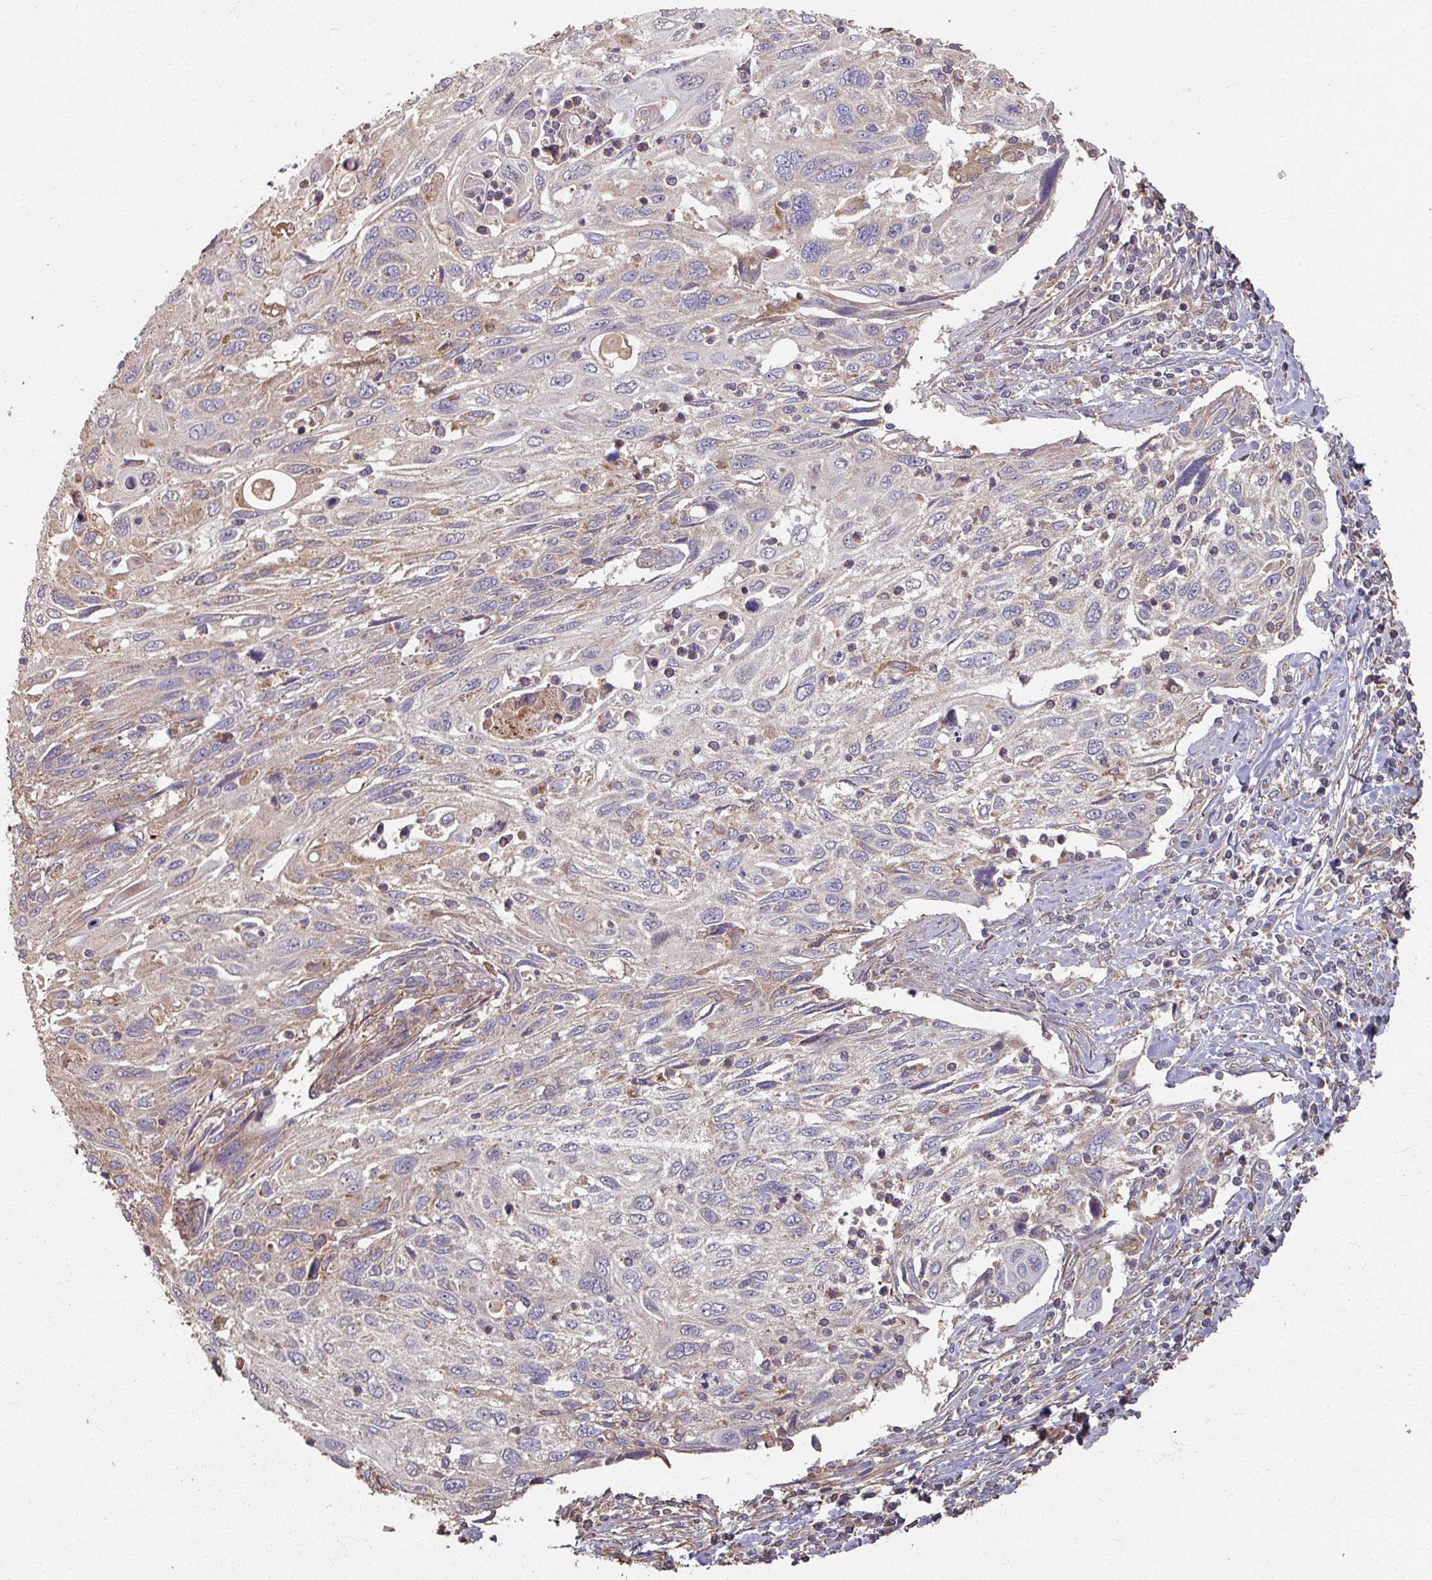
{"staining": {"intensity": "weak", "quantity": "<25%", "location": "cytoplasmic/membranous"}, "tissue": "cervical cancer", "cell_type": "Tumor cells", "image_type": "cancer", "snomed": [{"axis": "morphology", "description": "Squamous cell carcinoma, NOS"}, {"axis": "topography", "description": "Cervix"}], "caption": "Human cervical cancer (squamous cell carcinoma) stained for a protein using immunohistochemistry exhibits no expression in tumor cells.", "gene": "CCDC68", "patient": {"sex": "female", "age": 70}}